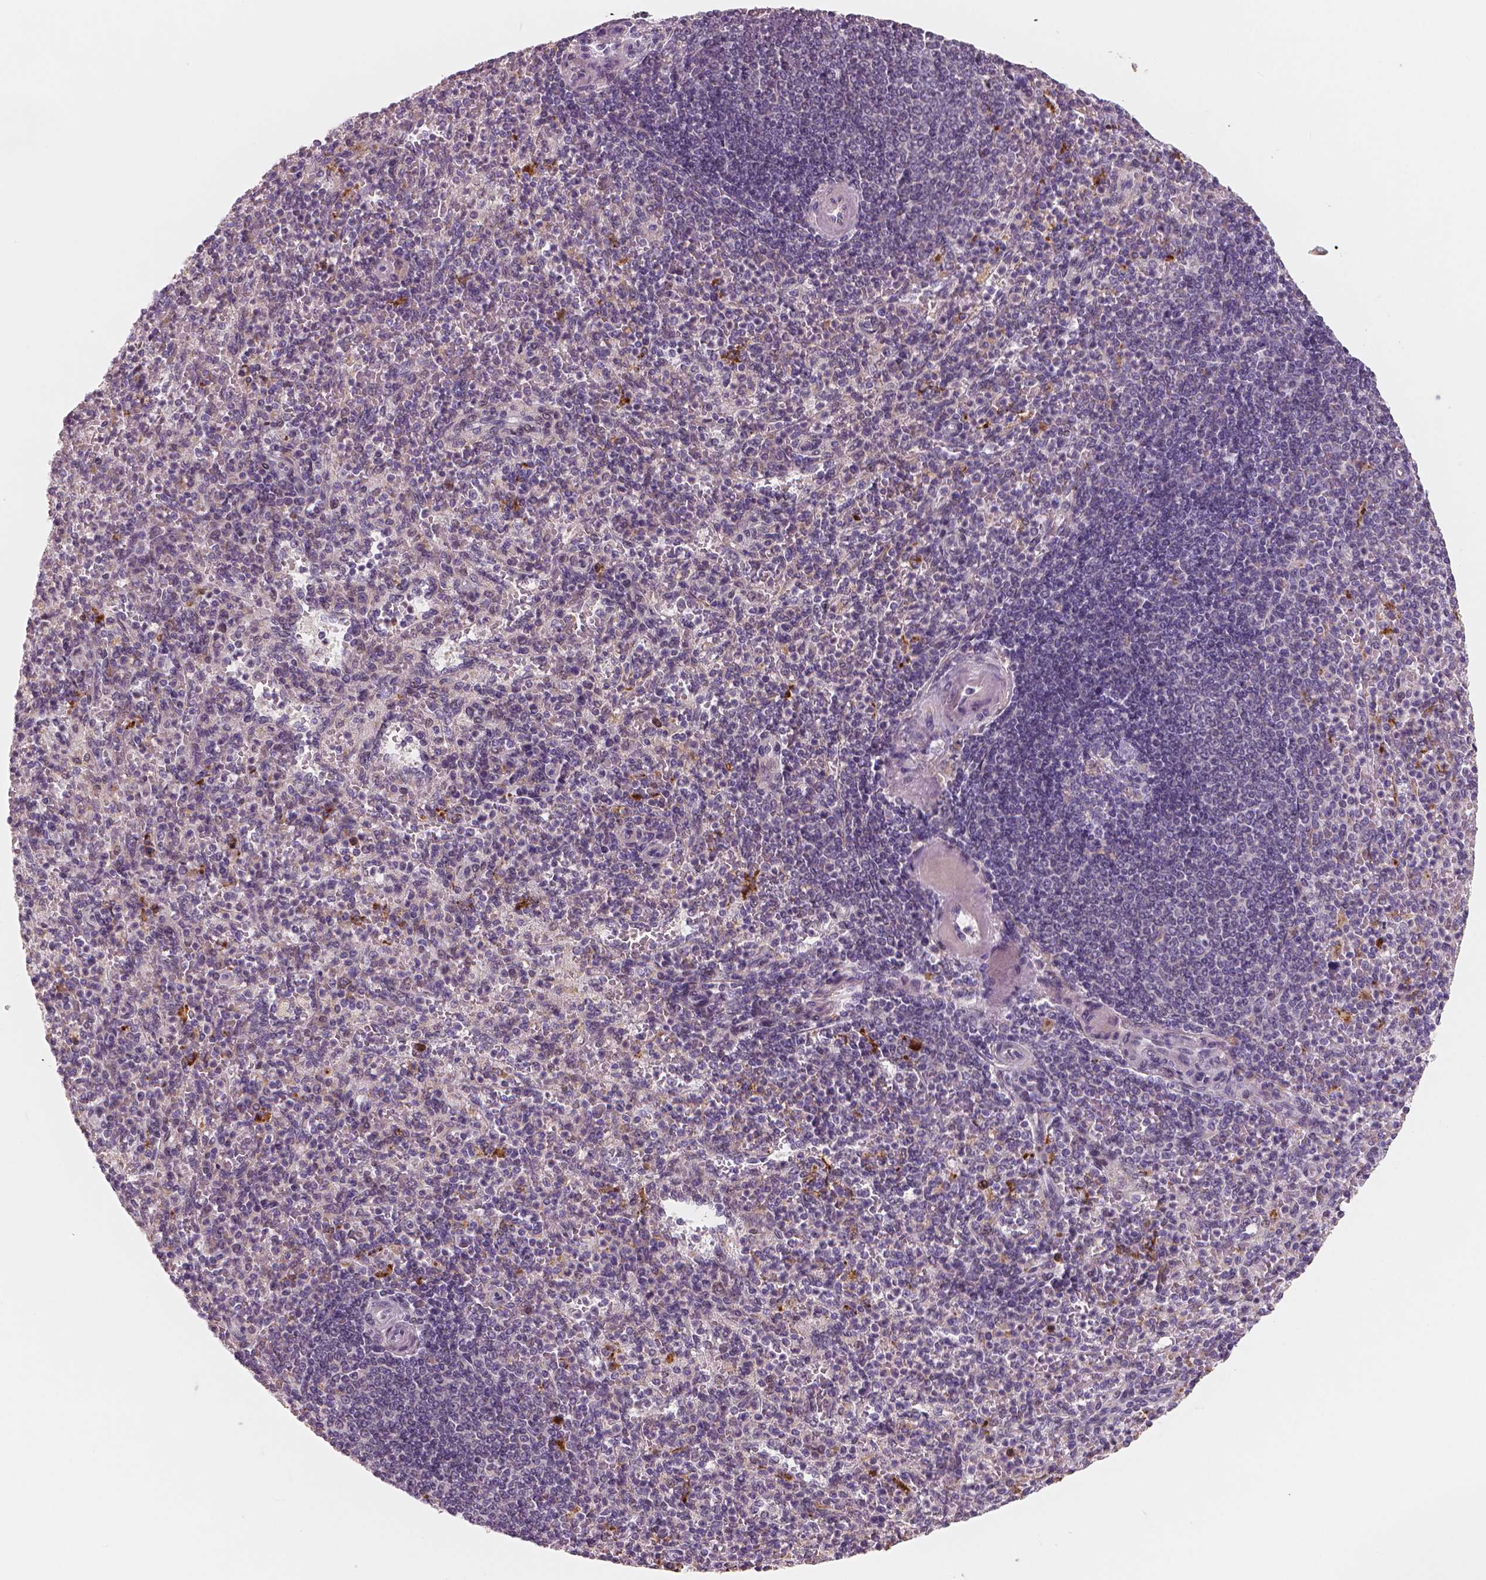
{"staining": {"intensity": "moderate", "quantity": "<25%", "location": "cytoplasmic/membranous"}, "tissue": "spleen", "cell_type": "Cells in red pulp", "image_type": "normal", "snomed": [{"axis": "morphology", "description": "Normal tissue, NOS"}, {"axis": "topography", "description": "Spleen"}], "caption": "Immunohistochemistry micrograph of unremarkable spleen: human spleen stained using IHC reveals low levels of moderate protein expression localized specifically in the cytoplasmic/membranous of cells in red pulp, appearing as a cytoplasmic/membranous brown color.", "gene": "RNASE7", "patient": {"sex": "female", "age": 74}}